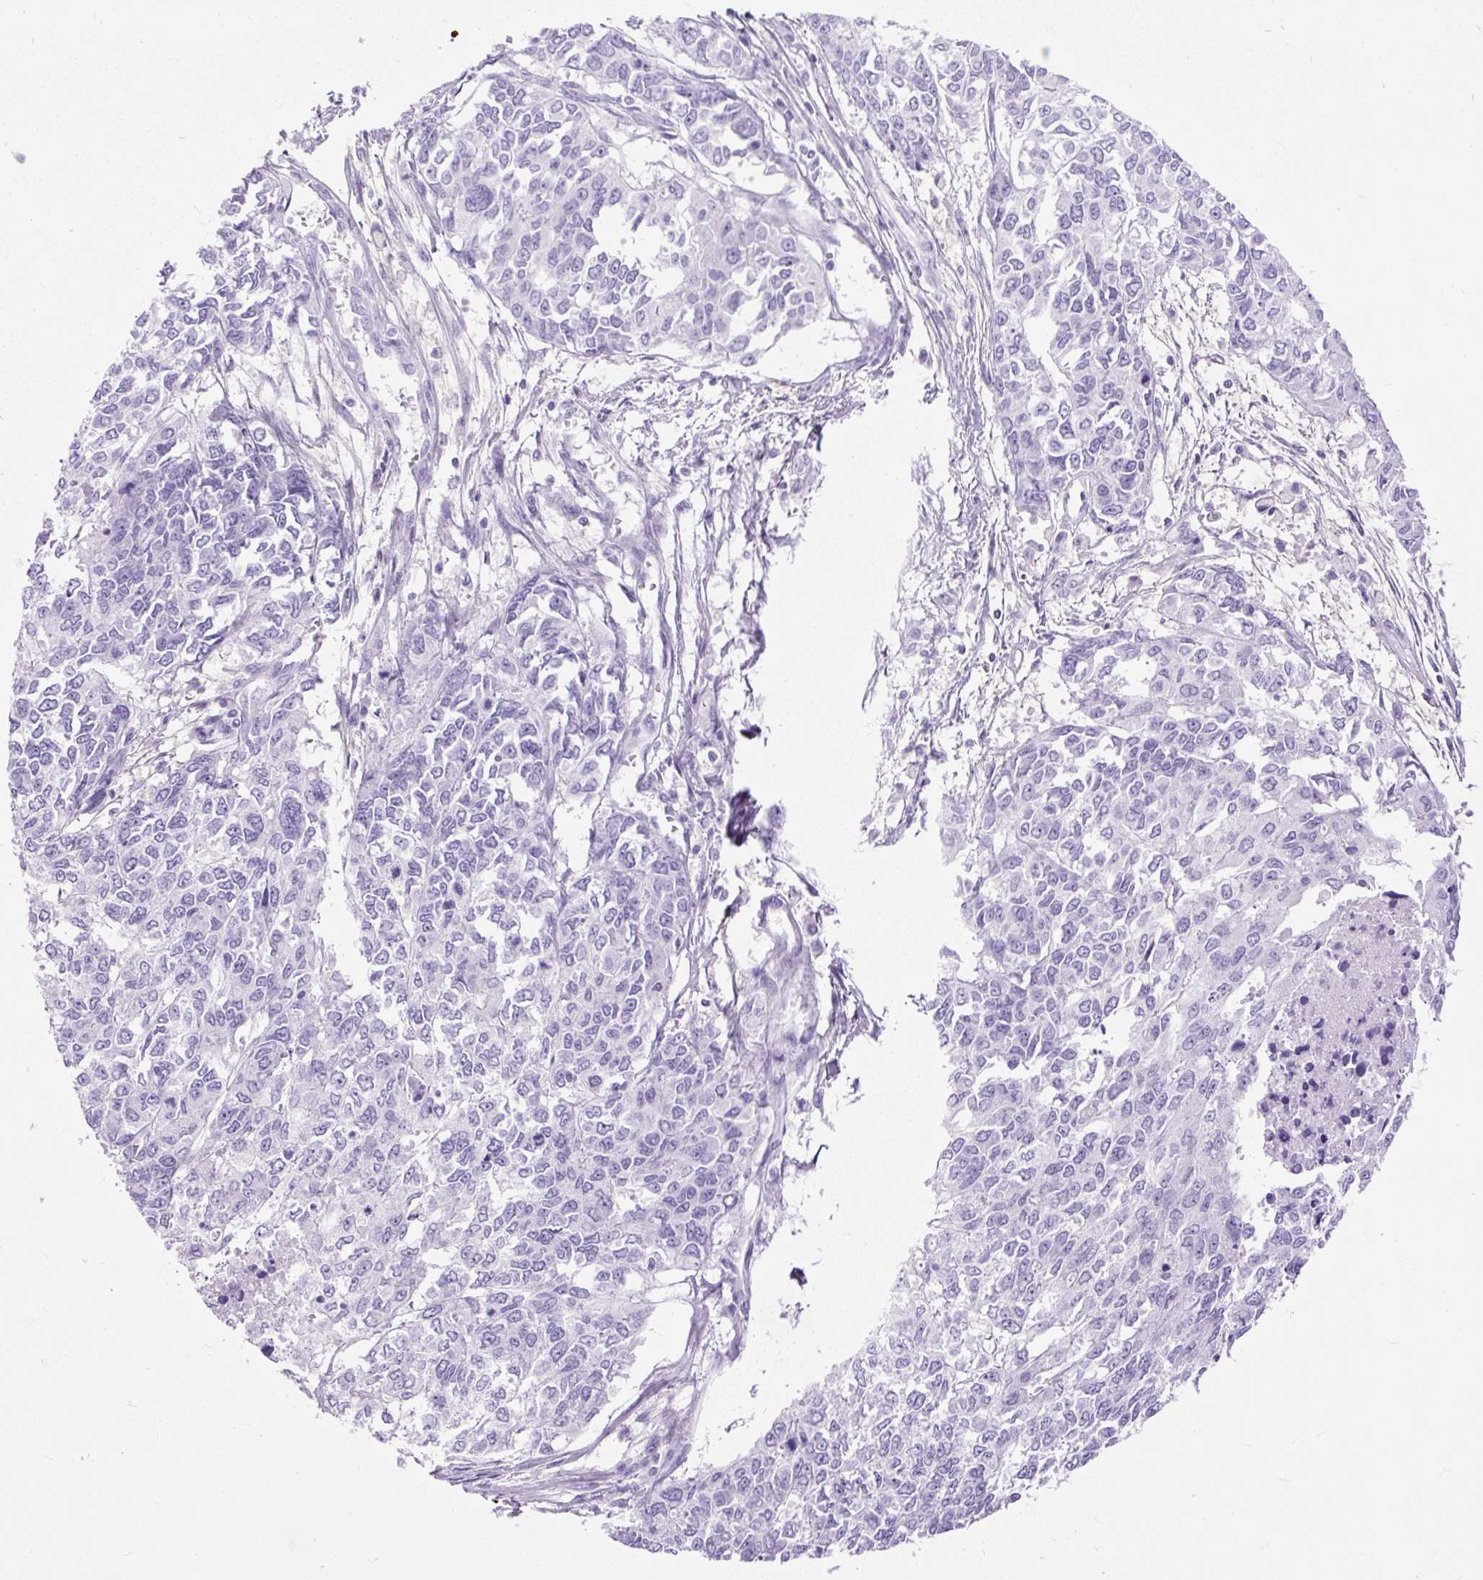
{"staining": {"intensity": "negative", "quantity": "none", "location": "none"}, "tissue": "endometrial cancer", "cell_type": "Tumor cells", "image_type": "cancer", "snomed": [{"axis": "morphology", "description": "Adenocarcinoma, NOS"}, {"axis": "topography", "description": "Uterus"}], "caption": "Tumor cells are negative for protein expression in human adenocarcinoma (endometrial).", "gene": "UPP1", "patient": {"sex": "female", "age": 79}}